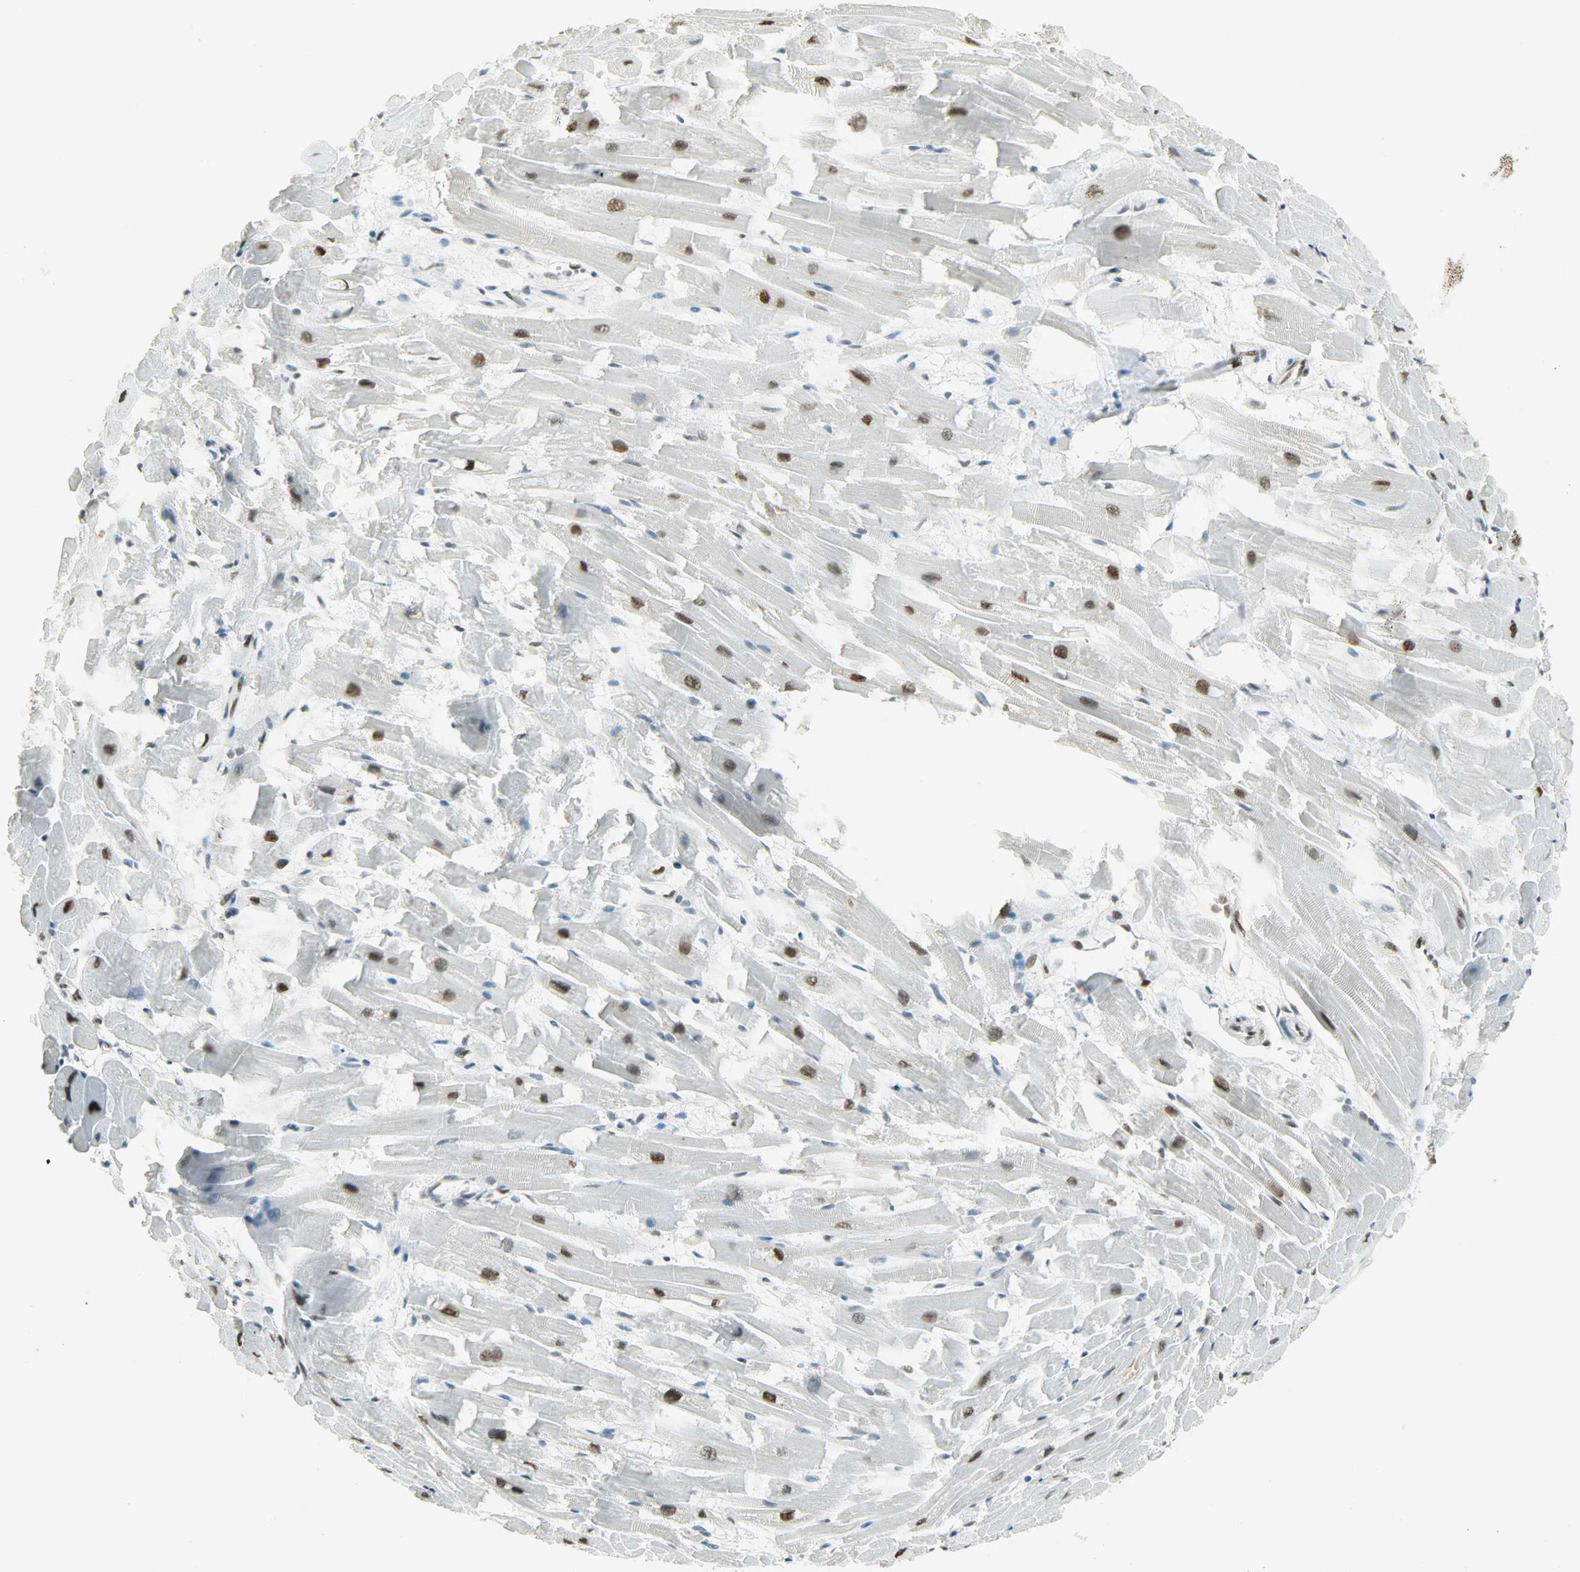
{"staining": {"intensity": "moderate", "quantity": ">75%", "location": "nuclear"}, "tissue": "heart muscle", "cell_type": "Cardiomyocytes", "image_type": "normal", "snomed": [{"axis": "morphology", "description": "Normal tissue, NOS"}, {"axis": "topography", "description": "Heart"}], "caption": "Approximately >75% of cardiomyocytes in benign human heart muscle reveal moderate nuclear protein staining as visualized by brown immunohistochemical staining.", "gene": "MYEF2", "patient": {"sex": "female", "age": 19}}